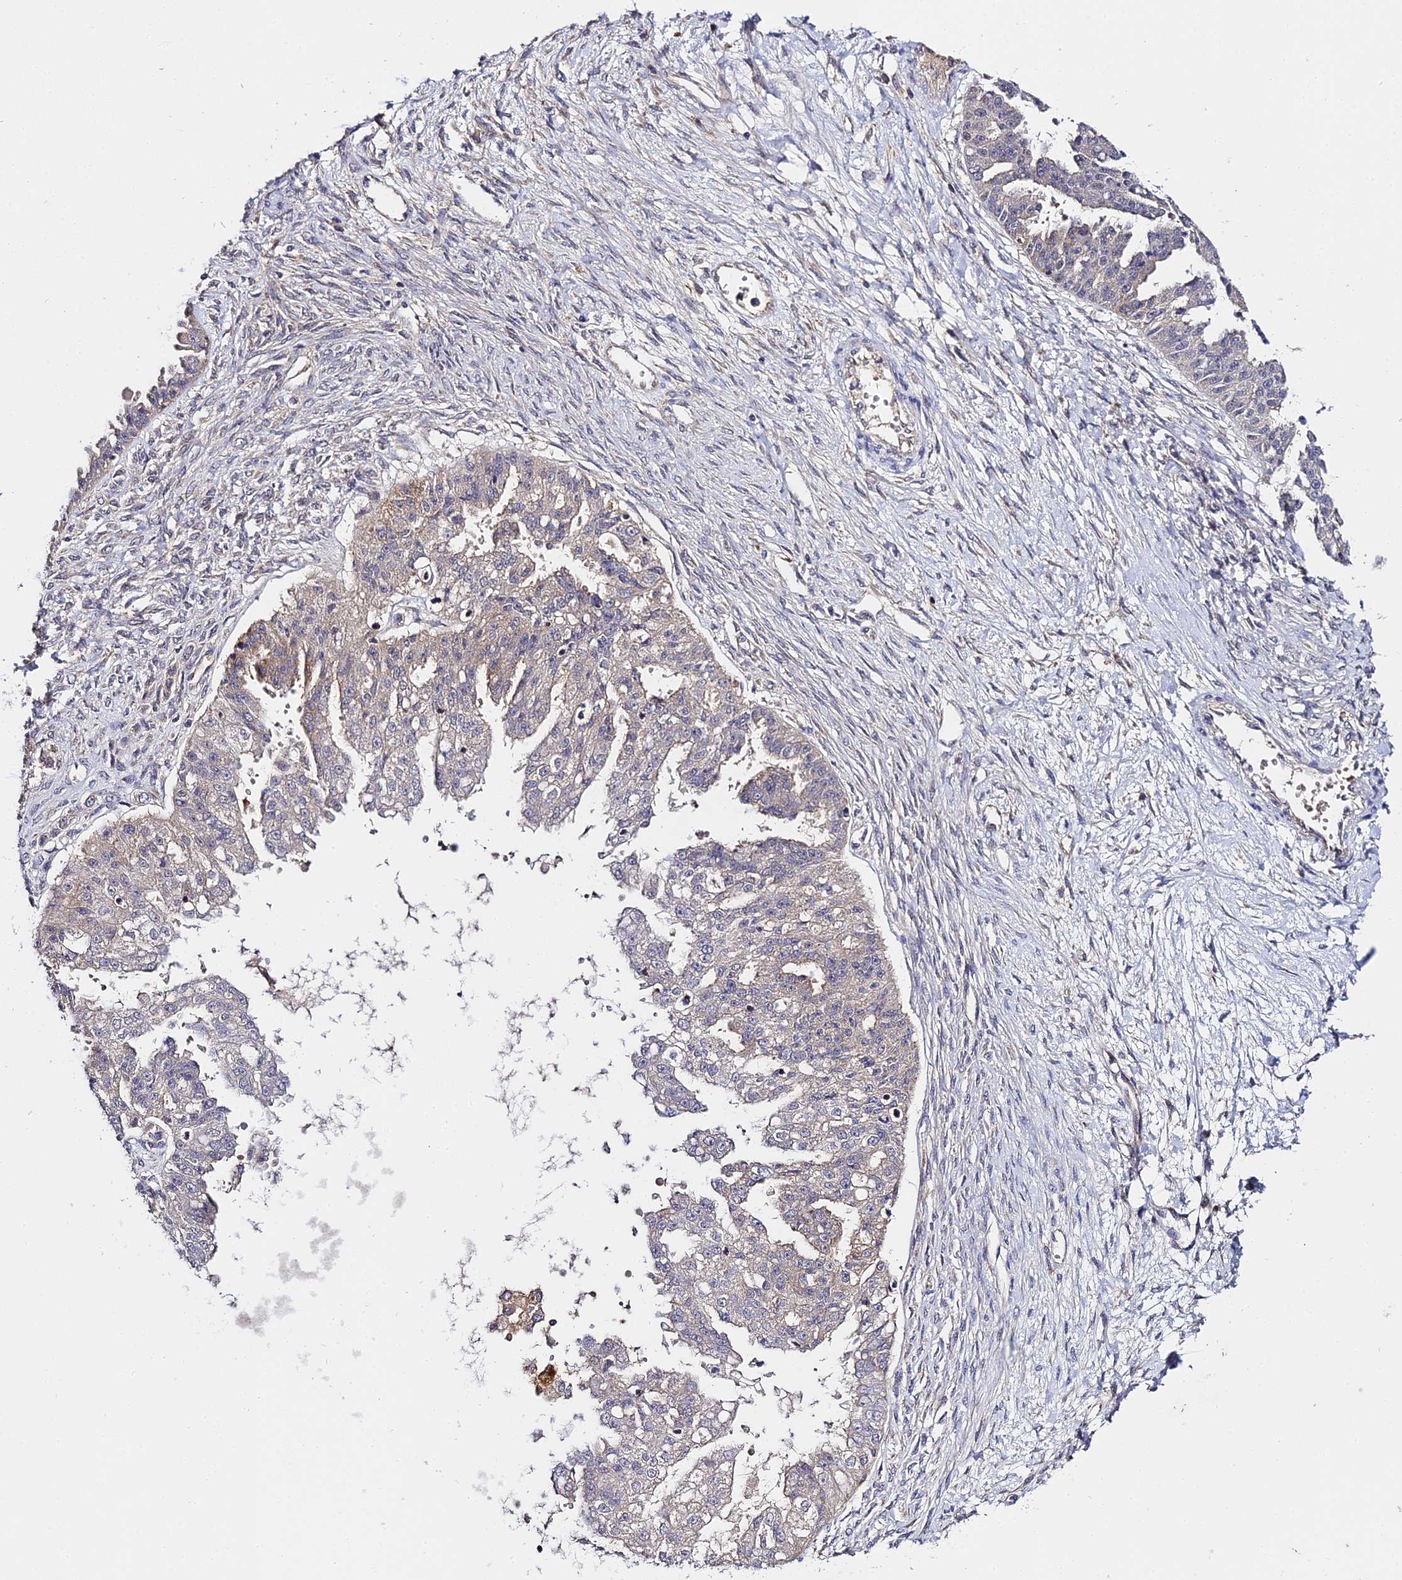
{"staining": {"intensity": "weak", "quantity": "<25%", "location": "cytoplasmic/membranous"}, "tissue": "ovarian cancer", "cell_type": "Tumor cells", "image_type": "cancer", "snomed": [{"axis": "morphology", "description": "Cystadenocarcinoma, serous, NOS"}, {"axis": "topography", "description": "Ovary"}], "caption": "Tumor cells show no significant protein staining in serous cystadenocarcinoma (ovarian). (DAB (3,3'-diaminobenzidine) IHC with hematoxylin counter stain).", "gene": "ZBED8", "patient": {"sex": "female", "age": 58}}